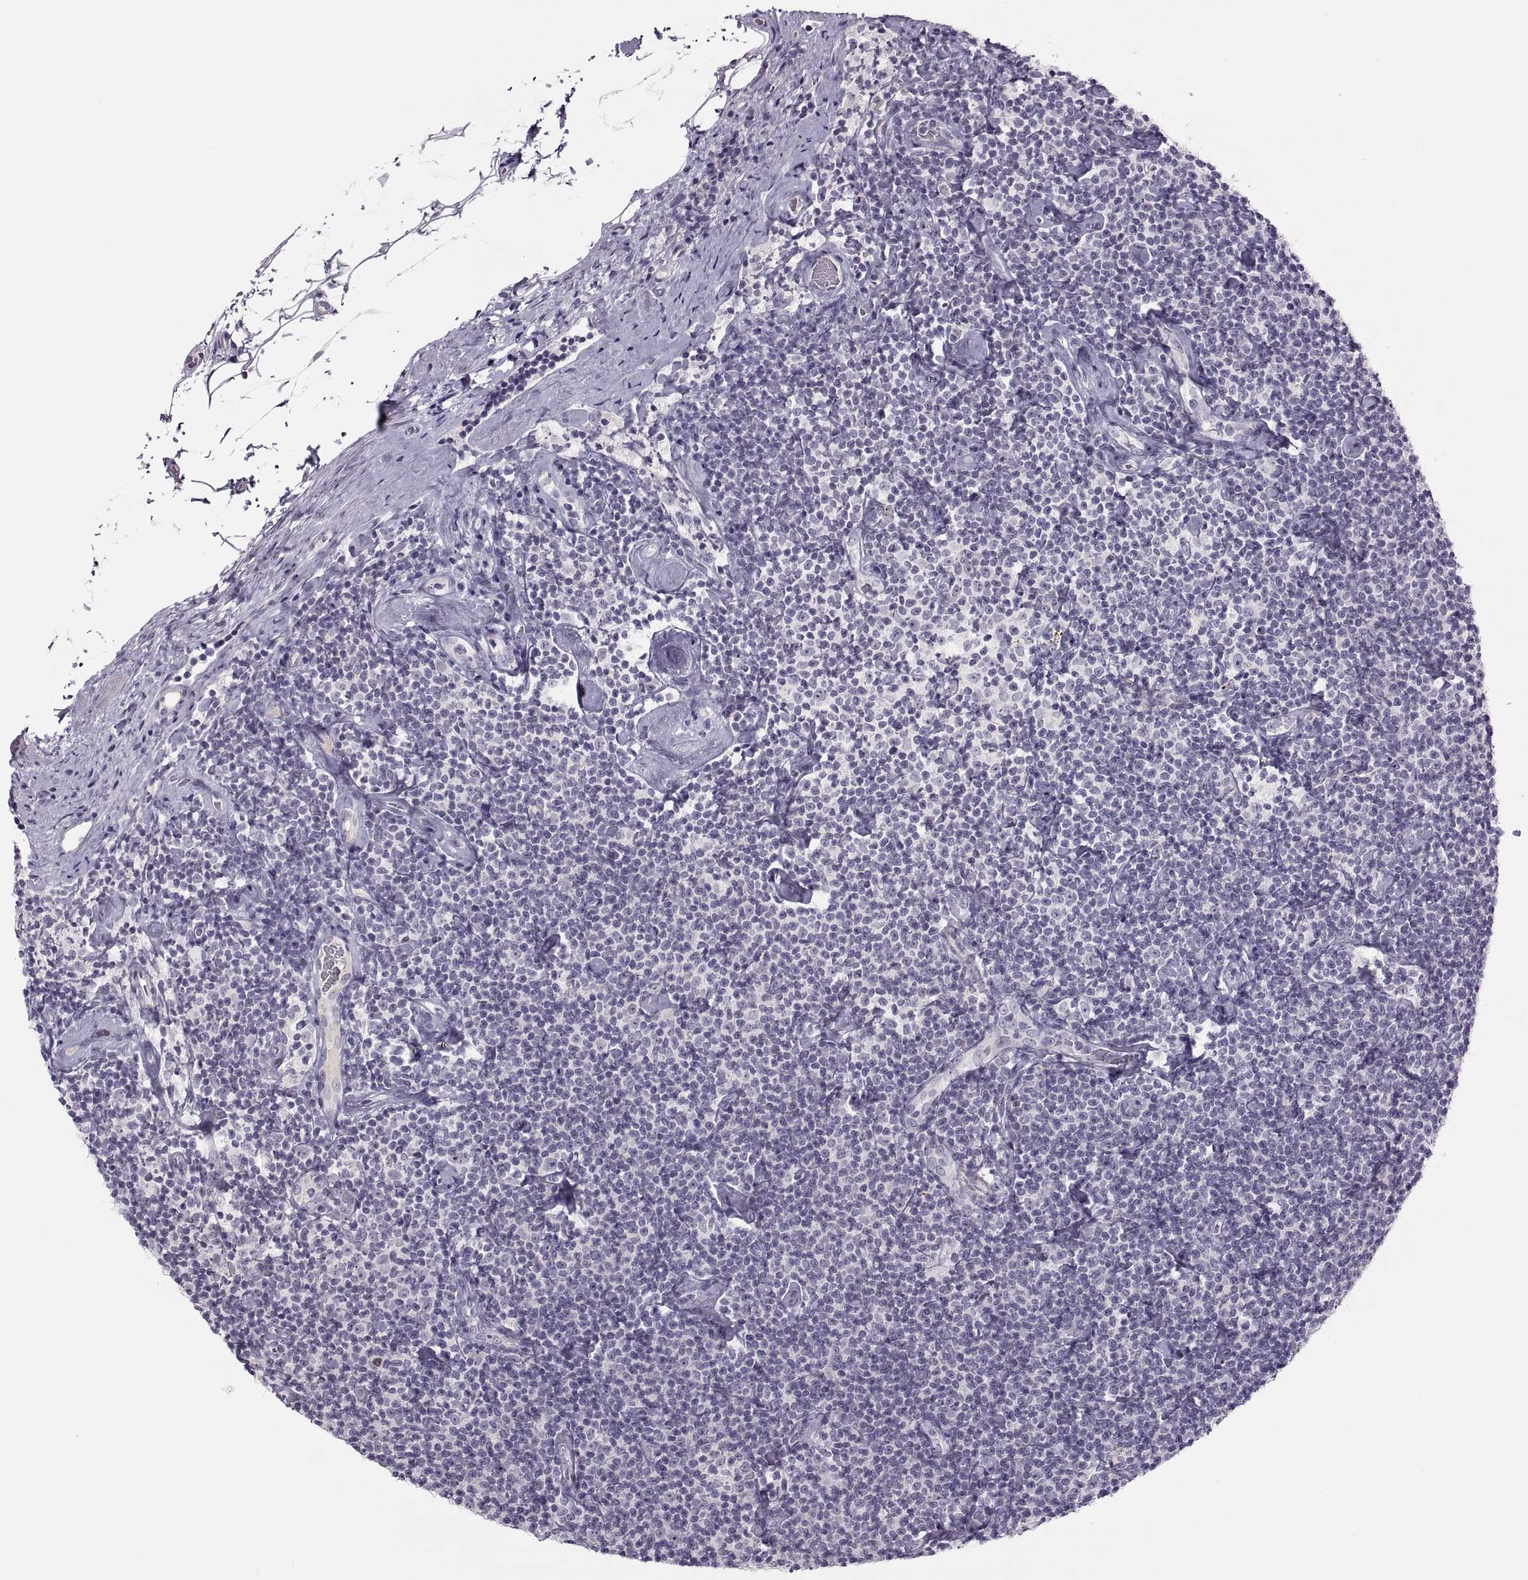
{"staining": {"intensity": "negative", "quantity": "none", "location": "none"}, "tissue": "lymphoma", "cell_type": "Tumor cells", "image_type": "cancer", "snomed": [{"axis": "morphology", "description": "Malignant lymphoma, non-Hodgkin's type, Low grade"}, {"axis": "topography", "description": "Lymph node"}], "caption": "Tumor cells show no significant positivity in lymphoma. (Stains: DAB (3,3'-diaminobenzidine) immunohistochemistry (IHC) with hematoxylin counter stain, Microscopy: brightfield microscopy at high magnification).", "gene": "CHCT1", "patient": {"sex": "male", "age": 81}}